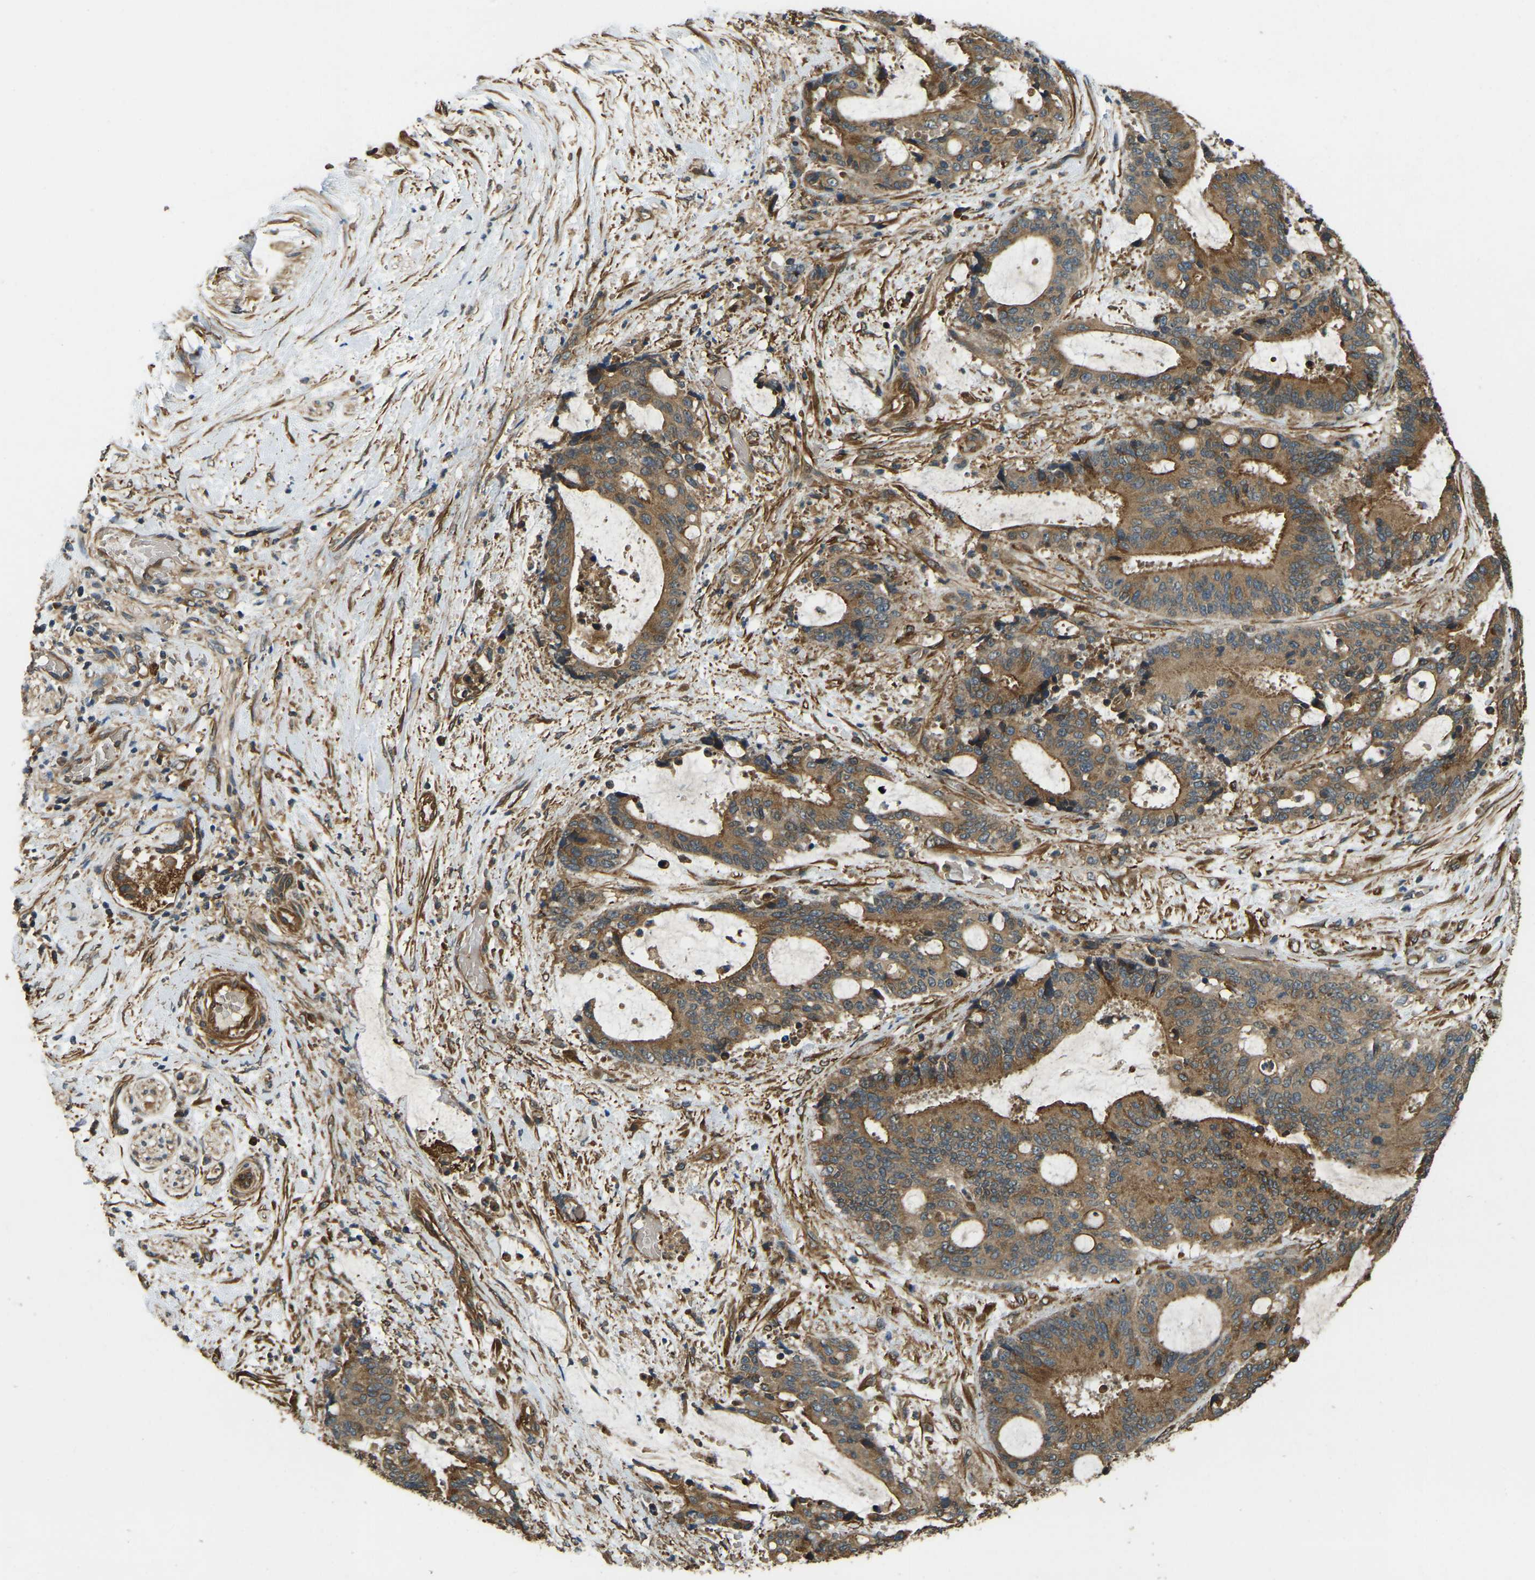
{"staining": {"intensity": "strong", "quantity": ">75%", "location": "cytoplasmic/membranous"}, "tissue": "liver cancer", "cell_type": "Tumor cells", "image_type": "cancer", "snomed": [{"axis": "morphology", "description": "Normal tissue, NOS"}, {"axis": "morphology", "description": "Cholangiocarcinoma"}, {"axis": "topography", "description": "Liver"}, {"axis": "topography", "description": "Peripheral nerve tissue"}], "caption": "Immunohistochemistry (DAB (3,3'-diaminobenzidine)) staining of cholangiocarcinoma (liver) exhibits strong cytoplasmic/membranous protein staining in about >75% of tumor cells.", "gene": "ERGIC1", "patient": {"sex": "female", "age": 73}}